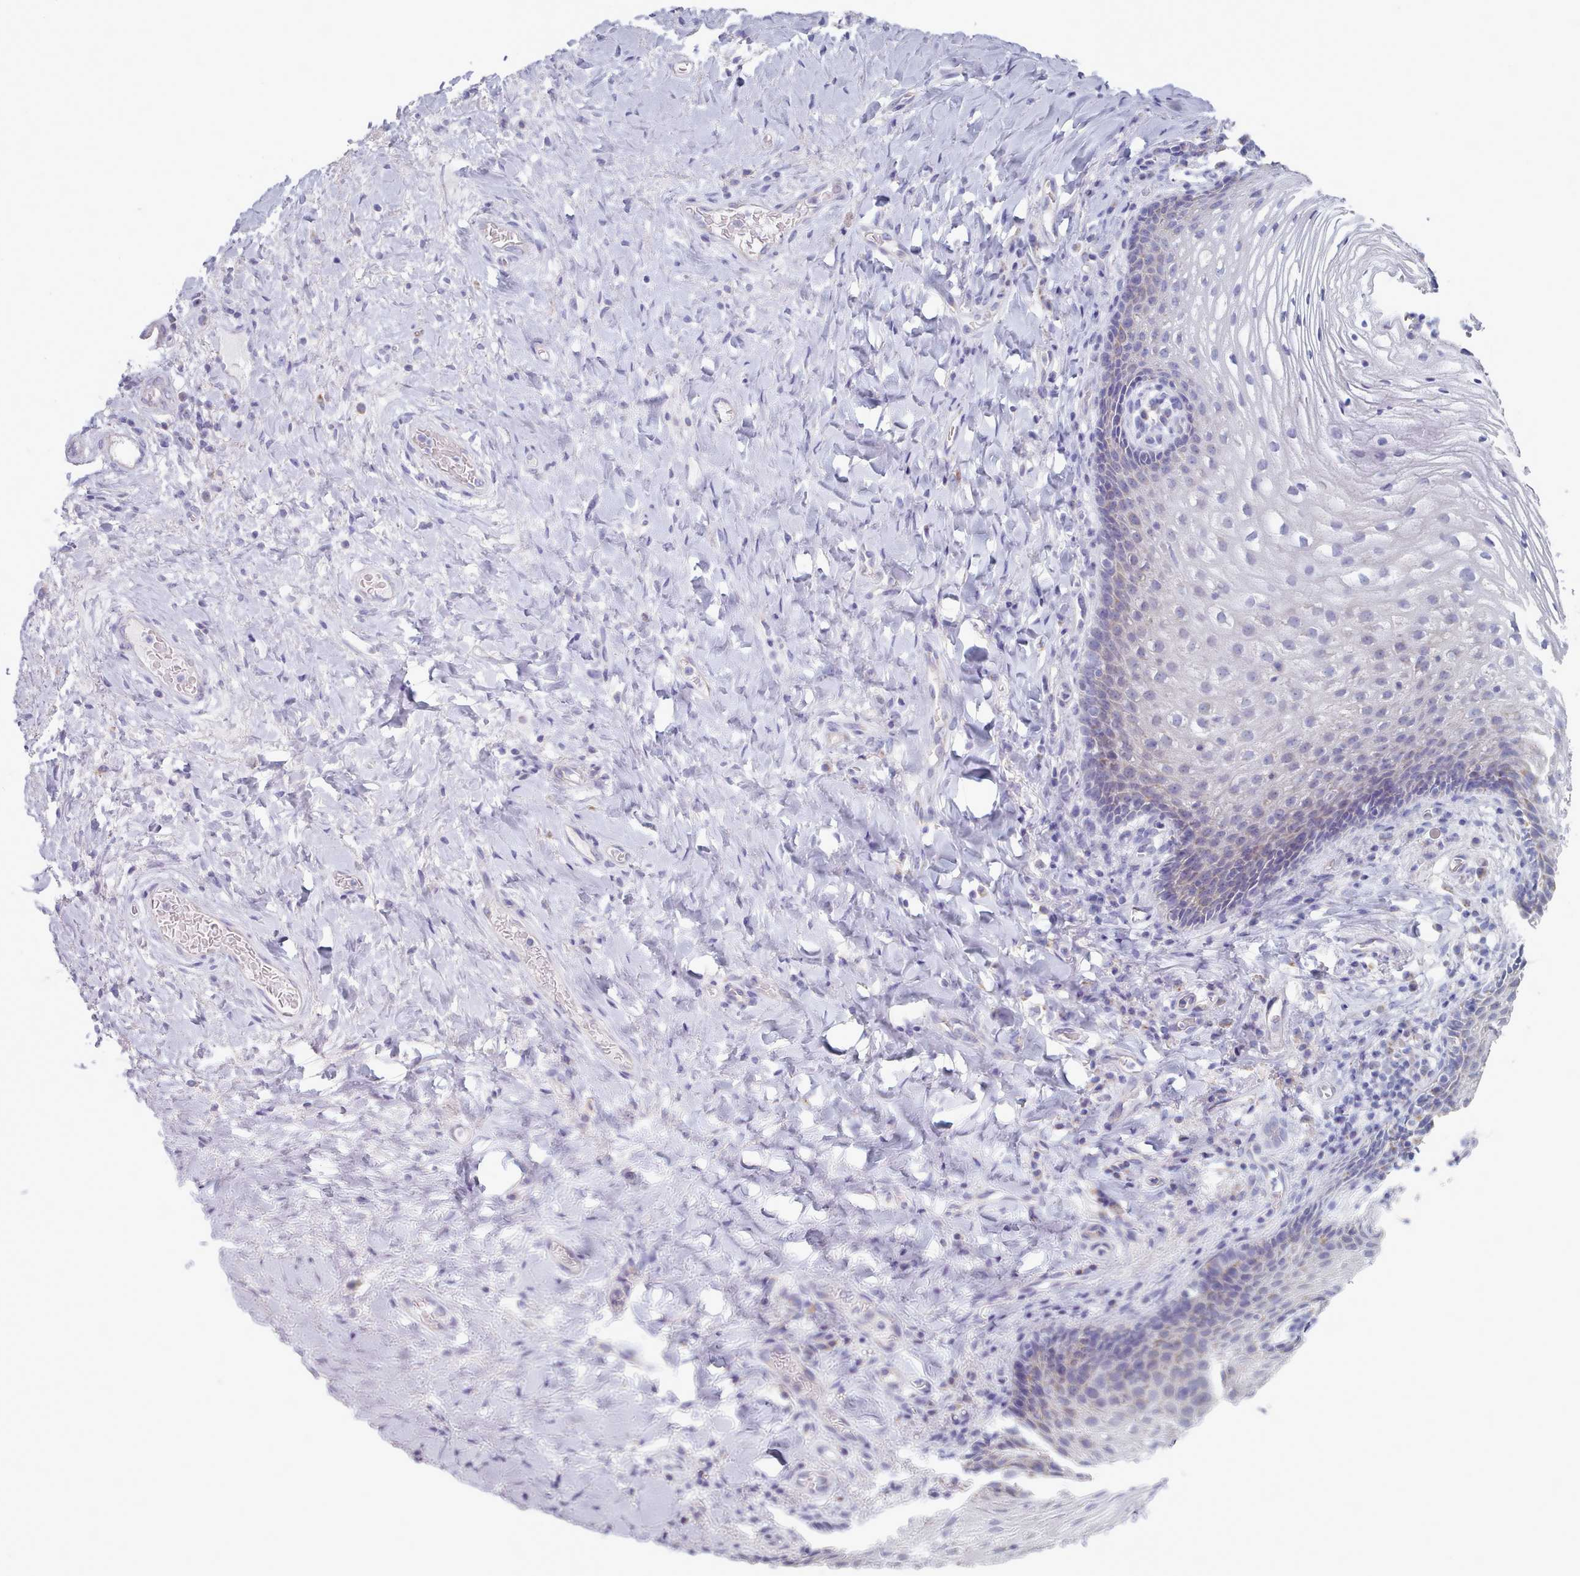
{"staining": {"intensity": "weak", "quantity": "<25%", "location": "cytoplasmic/membranous"}, "tissue": "vagina", "cell_type": "Squamous epithelial cells", "image_type": "normal", "snomed": [{"axis": "morphology", "description": "Normal tissue, NOS"}, {"axis": "topography", "description": "Vagina"}], "caption": "The histopathology image exhibits no significant expression in squamous epithelial cells of vagina.", "gene": "HAO1", "patient": {"sex": "female", "age": 60}}